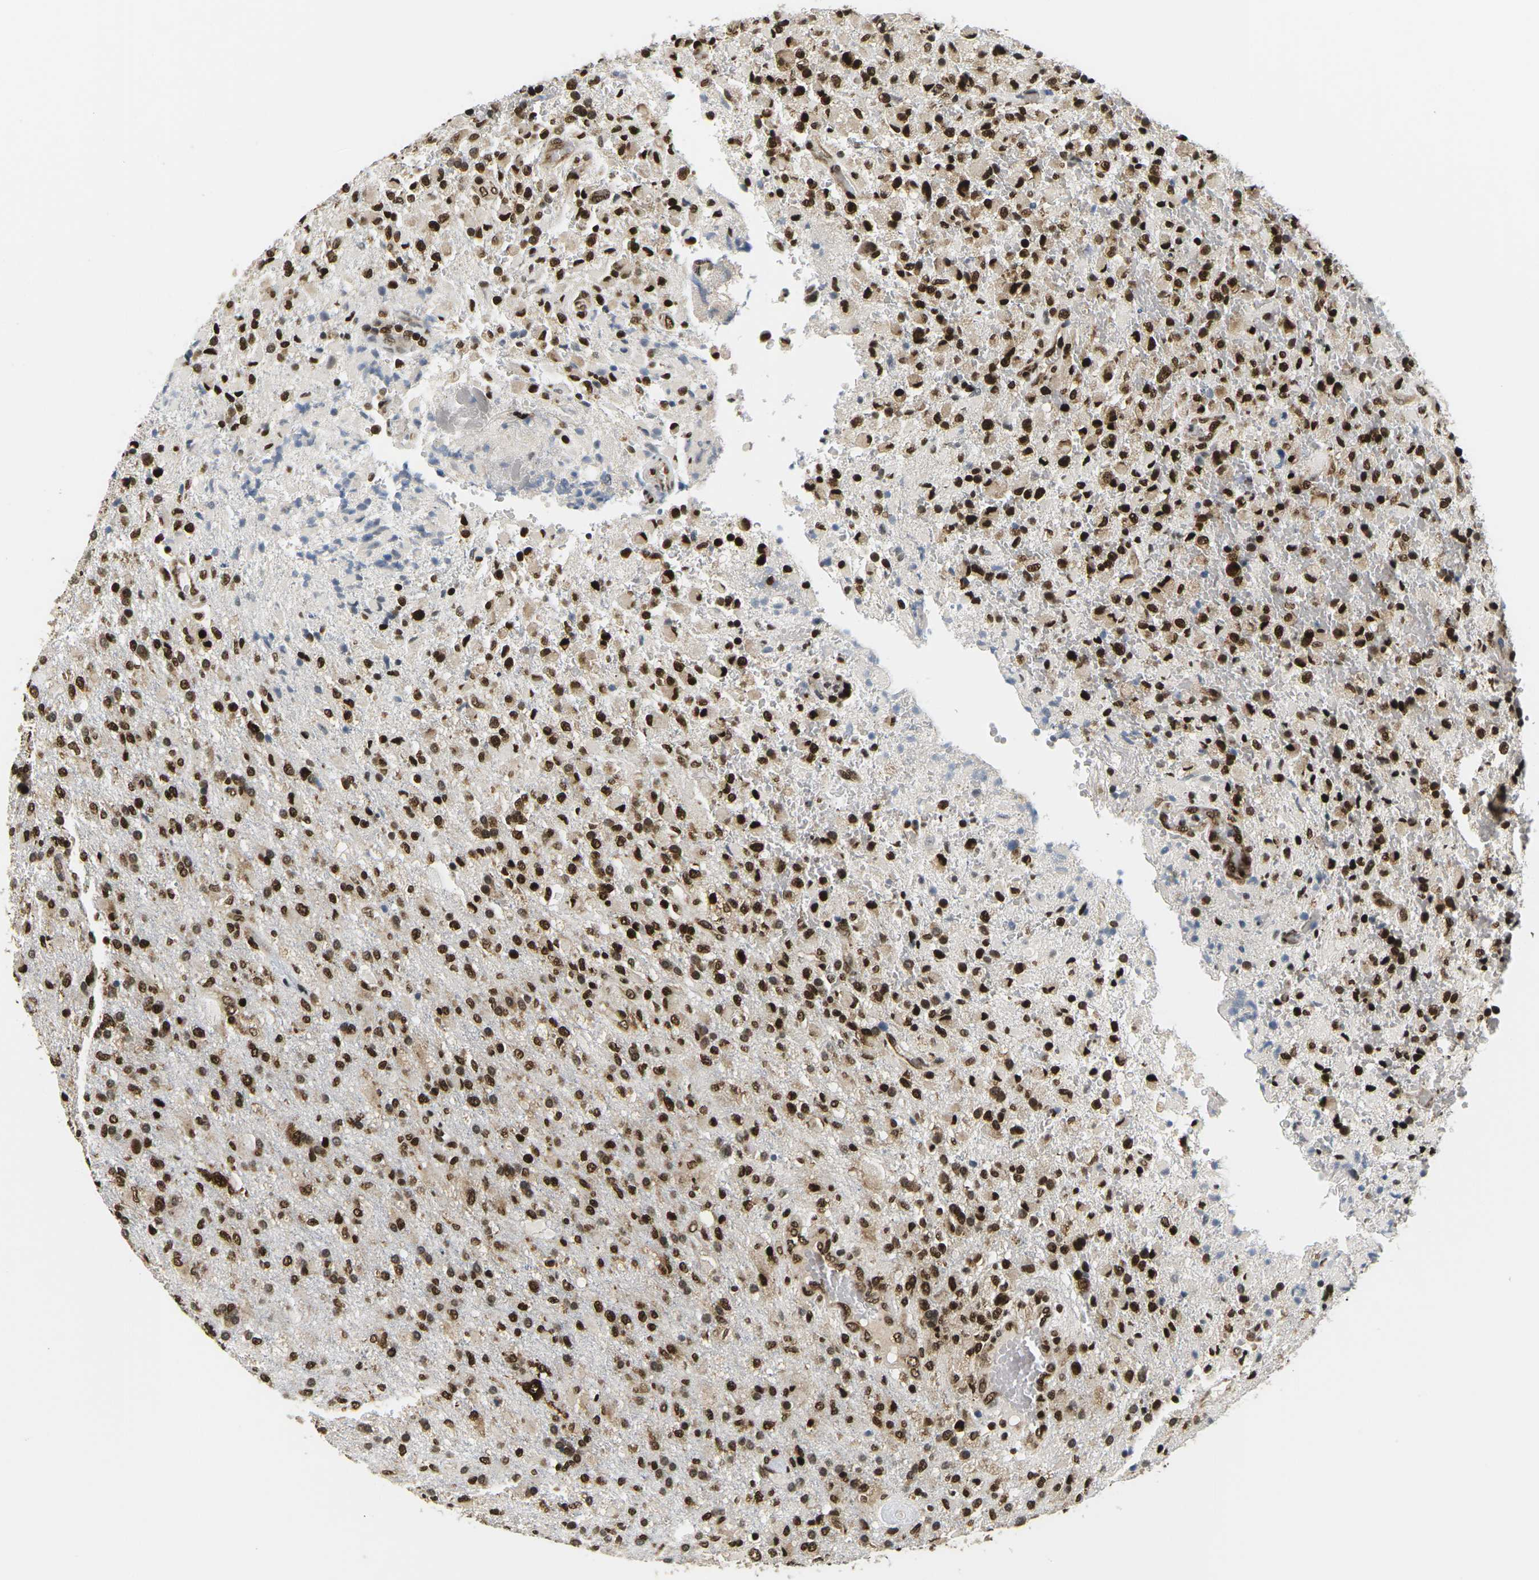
{"staining": {"intensity": "strong", "quantity": ">75%", "location": "nuclear"}, "tissue": "glioma", "cell_type": "Tumor cells", "image_type": "cancer", "snomed": [{"axis": "morphology", "description": "Glioma, malignant, High grade"}, {"axis": "topography", "description": "Brain"}], "caption": "DAB immunohistochemical staining of human malignant glioma (high-grade) shows strong nuclear protein expression in approximately >75% of tumor cells.", "gene": "CELF1", "patient": {"sex": "male", "age": 71}}